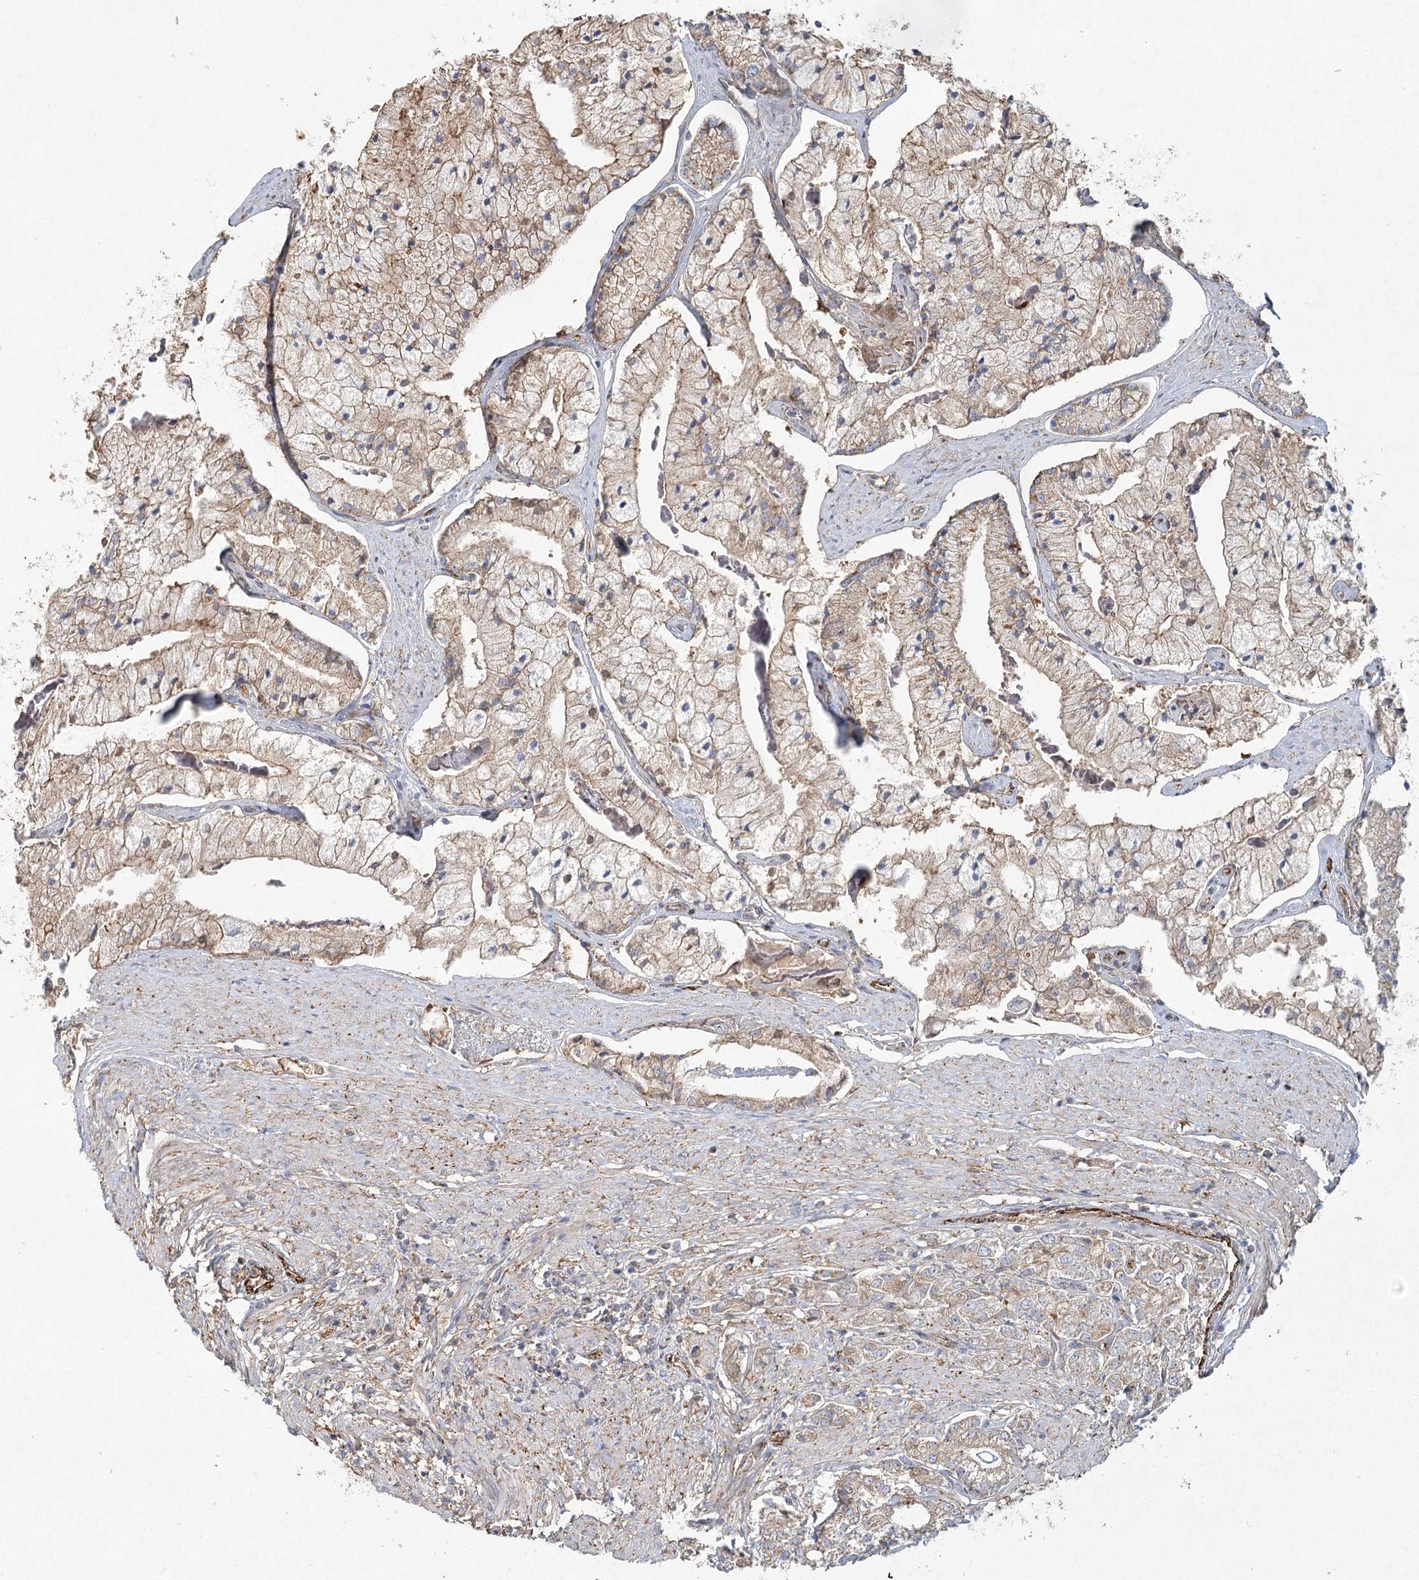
{"staining": {"intensity": "weak", "quantity": "25%-75%", "location": "cytoplasmic/membranous"}, "tissue": "prostate cancer", "cell_type": "Tumor cells", "image_type": "cancer", "snomed": [{"axis": "morphology", "description": "Adenocarcinoma, High grade"}, {"axis": "topography", "description": "Prostate"}], "caption": "Protein staining of adenocarcinoma (high-grade) (prostate) tissue shows weak cytoplasmic/membranous expression in about 25%-75% of tumor cells. Using DAB (3,3'-diaminobenzidine) (brown) and hematoxylin (blue) stains, captured at high magnification using brightfield microscopy.", "gene": "KBTBD4", "patient": {"sex": "male", "age": 50}}